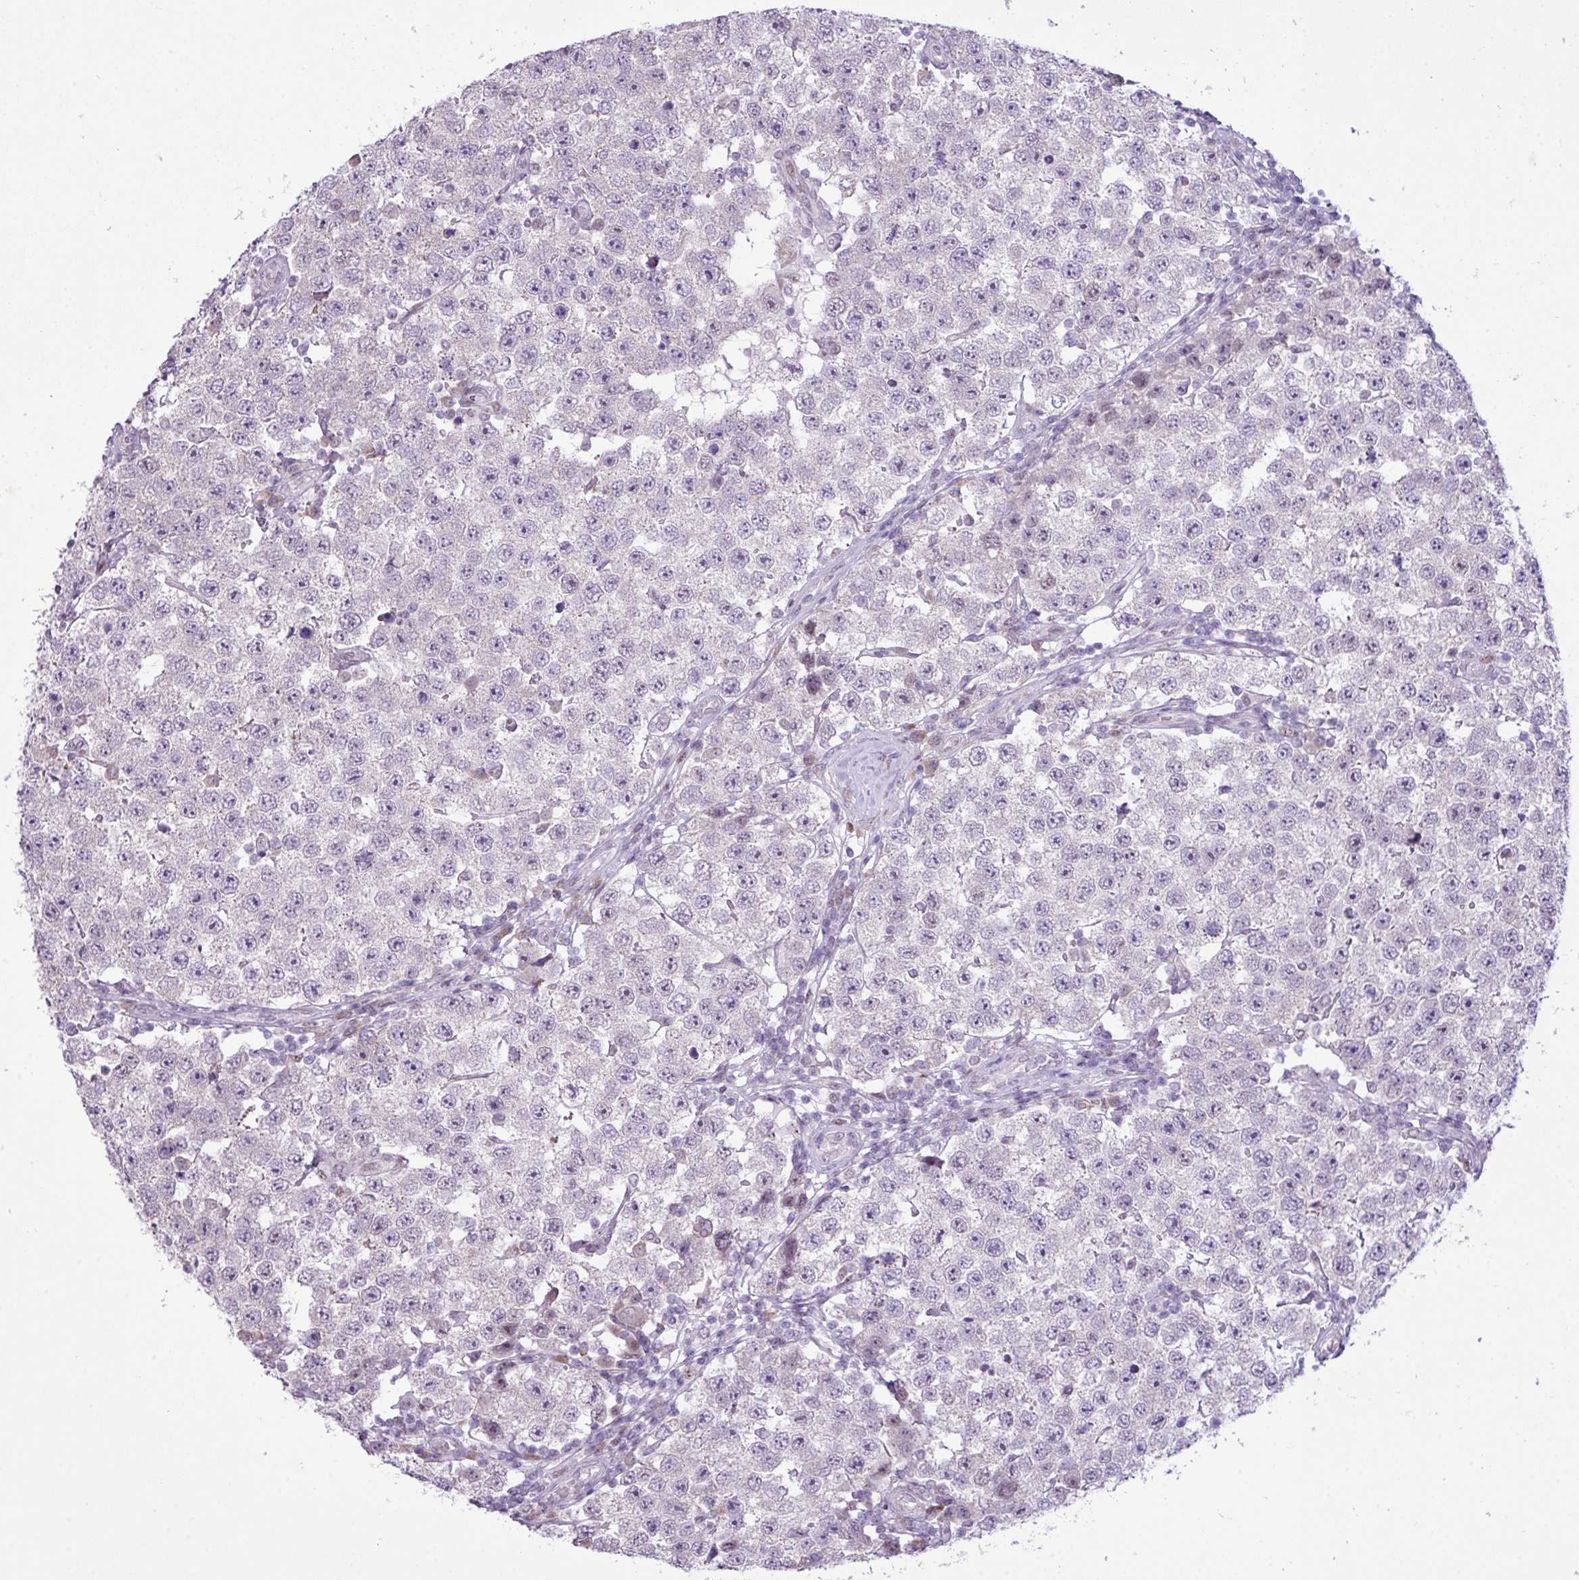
{"staining": {"intensity": "negative", "quantity": "none", "location": "none"}, "tissue": "testis cancer", "cell_type": "Tumor cells", "image_type": "cancer", "snomed": [{"axis": "morphology", "description": "Seminoma, NOS"}, {"axis": "topography", "description": "Testis"}], "caption": "IHC photomicrograph of neoplastic tissue: testis seminoma stained with DAB (3,3'-diaminobenzidine) exhibits no significant protein expression in tumor cells. Brightfield microscopy of immunohistochemistry stained with DAB (brown) and hematoxylin (blue), captured at high magnification.", "gene": "ELOA2", "patient": {"sex": "male", "age": 34}}